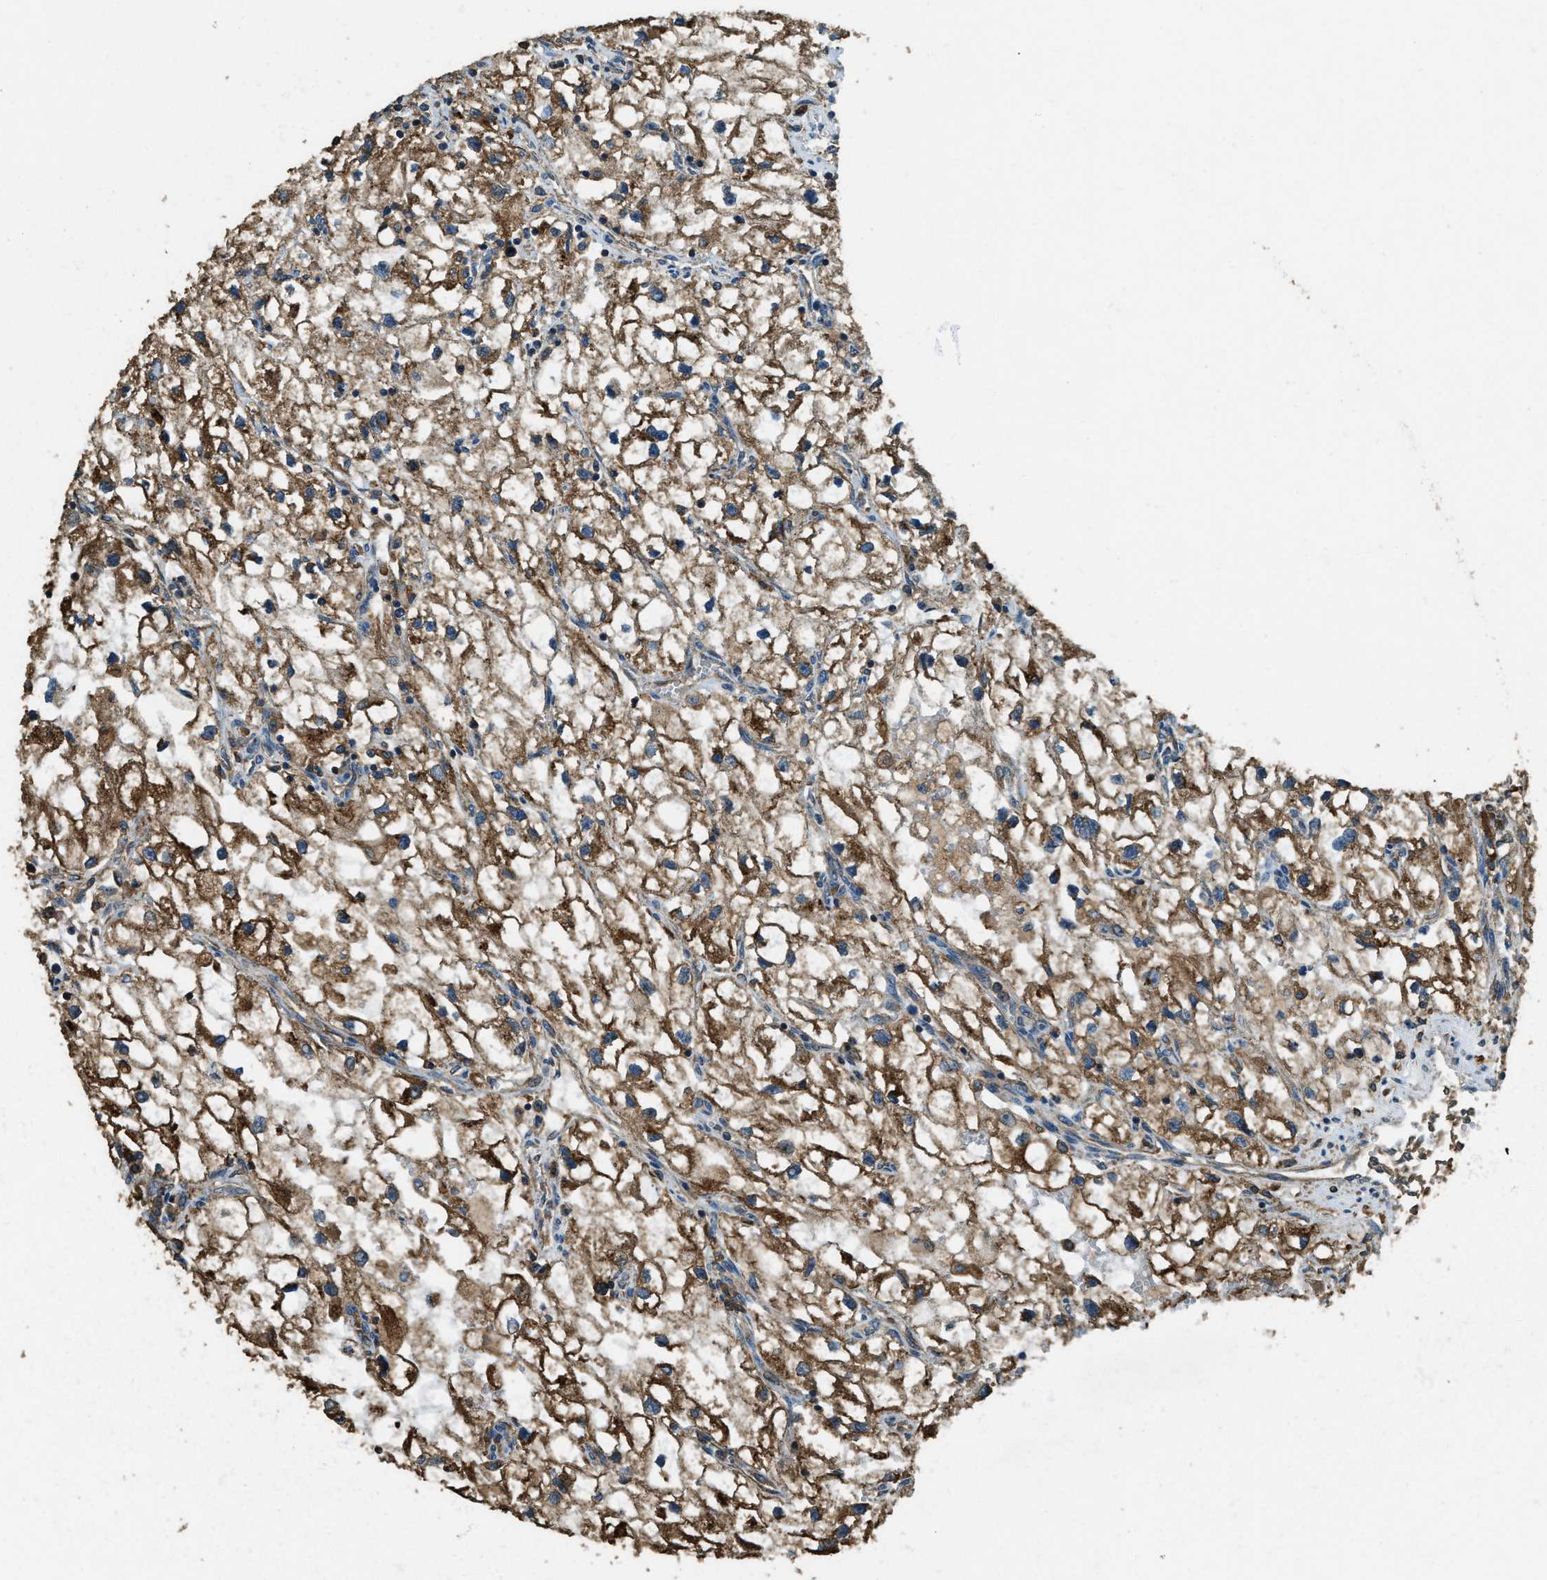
{"staining": {"intensity": "moderate", "quantity": ">75%", "location": "cytoplasmic/membranous"}, "tissue": "renal cancer", "cell_type": "Tumor cells", "image_type": "cancer", "snomed": [{"axis": "morphology", "description": "Adenocarcinoma, NOS"}, {"axis": "topography", "description": "Kidney"}], "caption": "Immunohistochemistry micrograph of neoplastic tissue: renal cancer stained using immunohistochemistry shows medium levels of moderate protein expression localized specifically in the cytoplasmic/membranous of tumor cells, appearing as a cytoplasmic/membranous brown color.", "gene": "ERGIC1", "patient": {"sex": "female", "age": 70}}